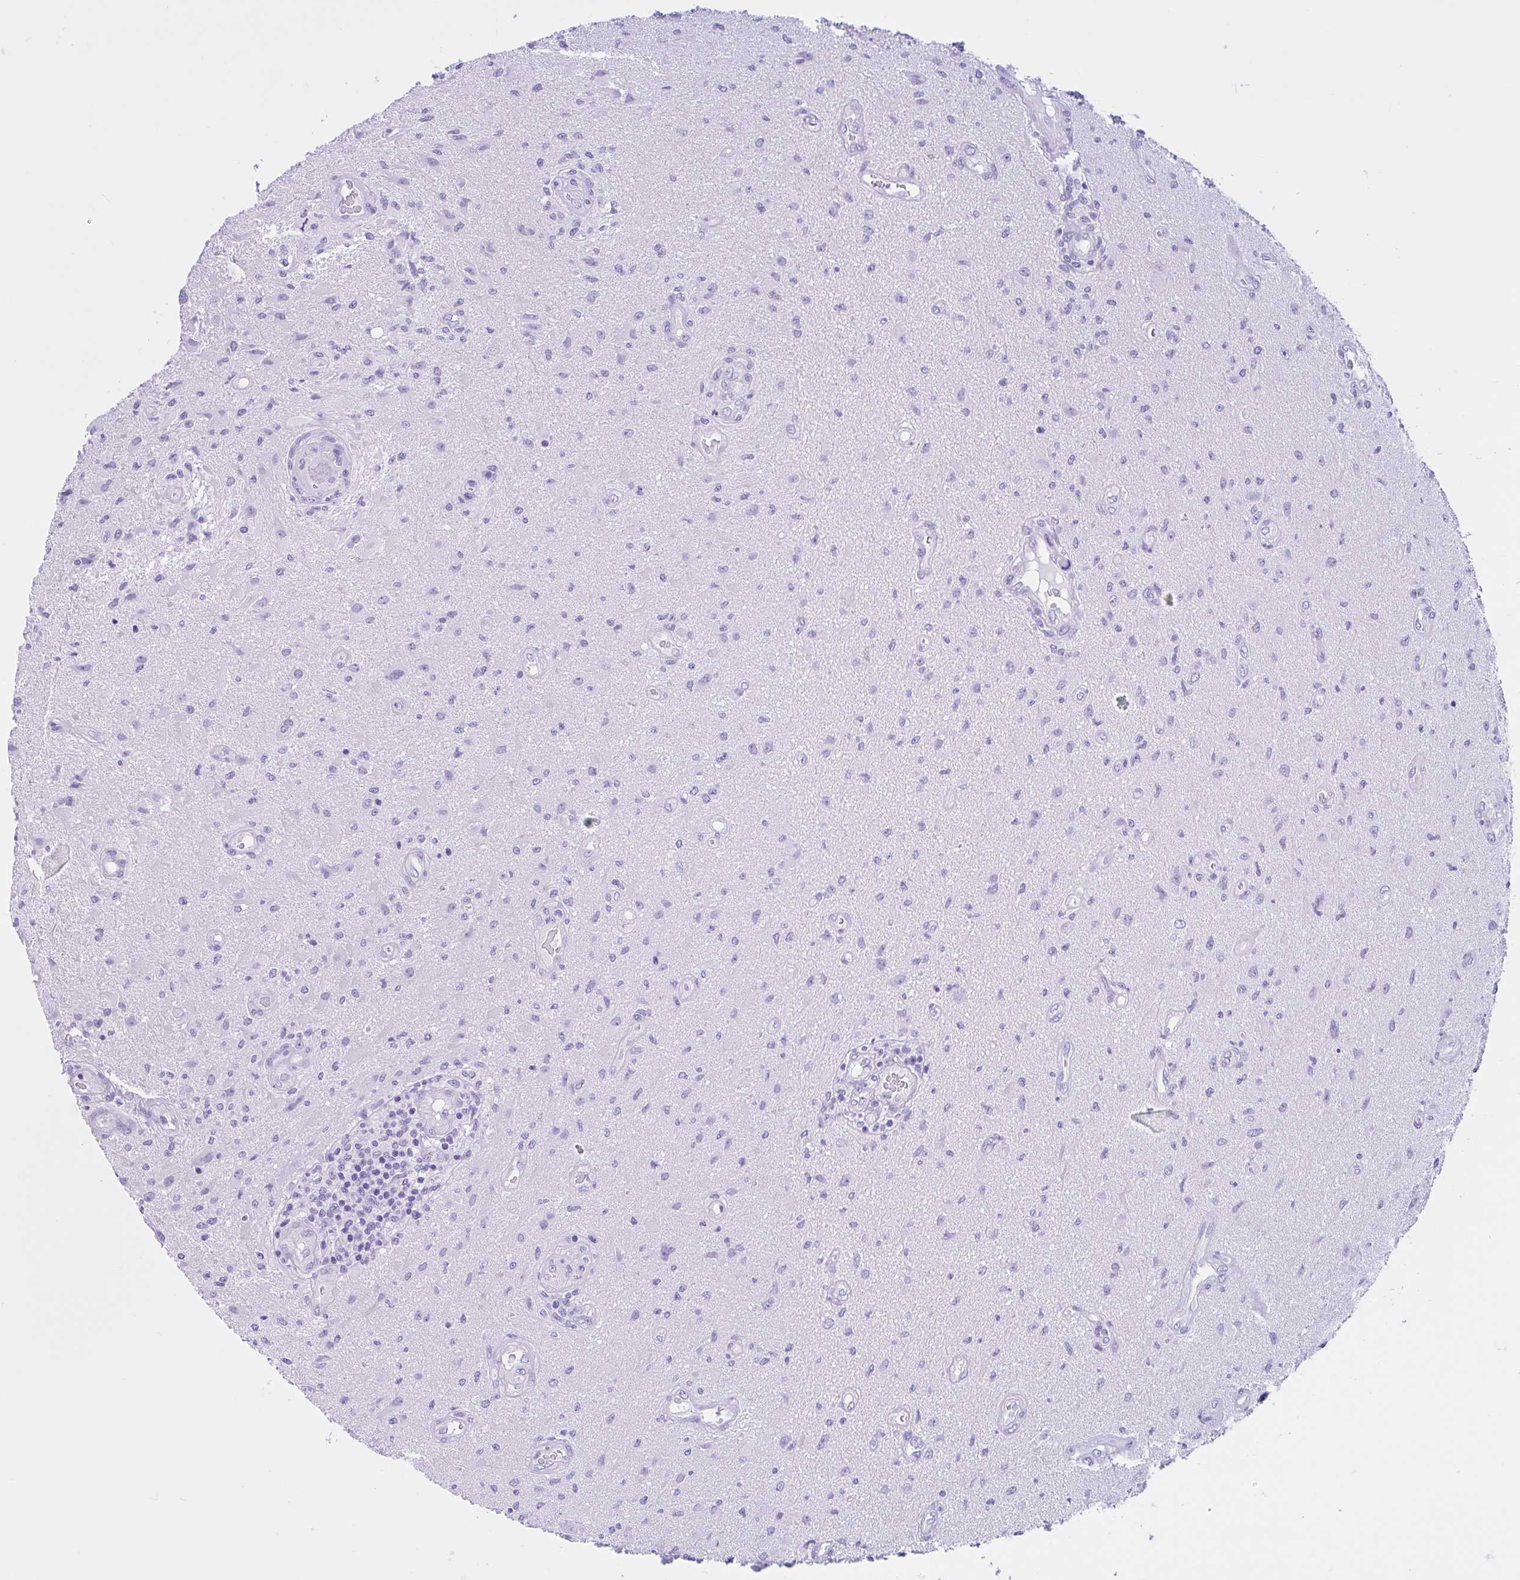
{"staining": {"intensity": "negative", "quantity": "none", "location": "none"}, "tissue": "glioma", "cell_type": "Tumor cells", "image_type": "cancer", "snomed": [{"axis": "morphology", "description": "Glioma, malignant, High grade"}, {"axis": "topography", "description": "Brain"}], "caption": "The IHC histopathology image has no significant staining in tumor cells of glioma tissue. (Stains: DAB IHC with hematoxylin counter stain, Microscopy: brightfield microscopy at high magnification).", "gene": "IAPP", "patient": {"sex": "male", "age": 67}}